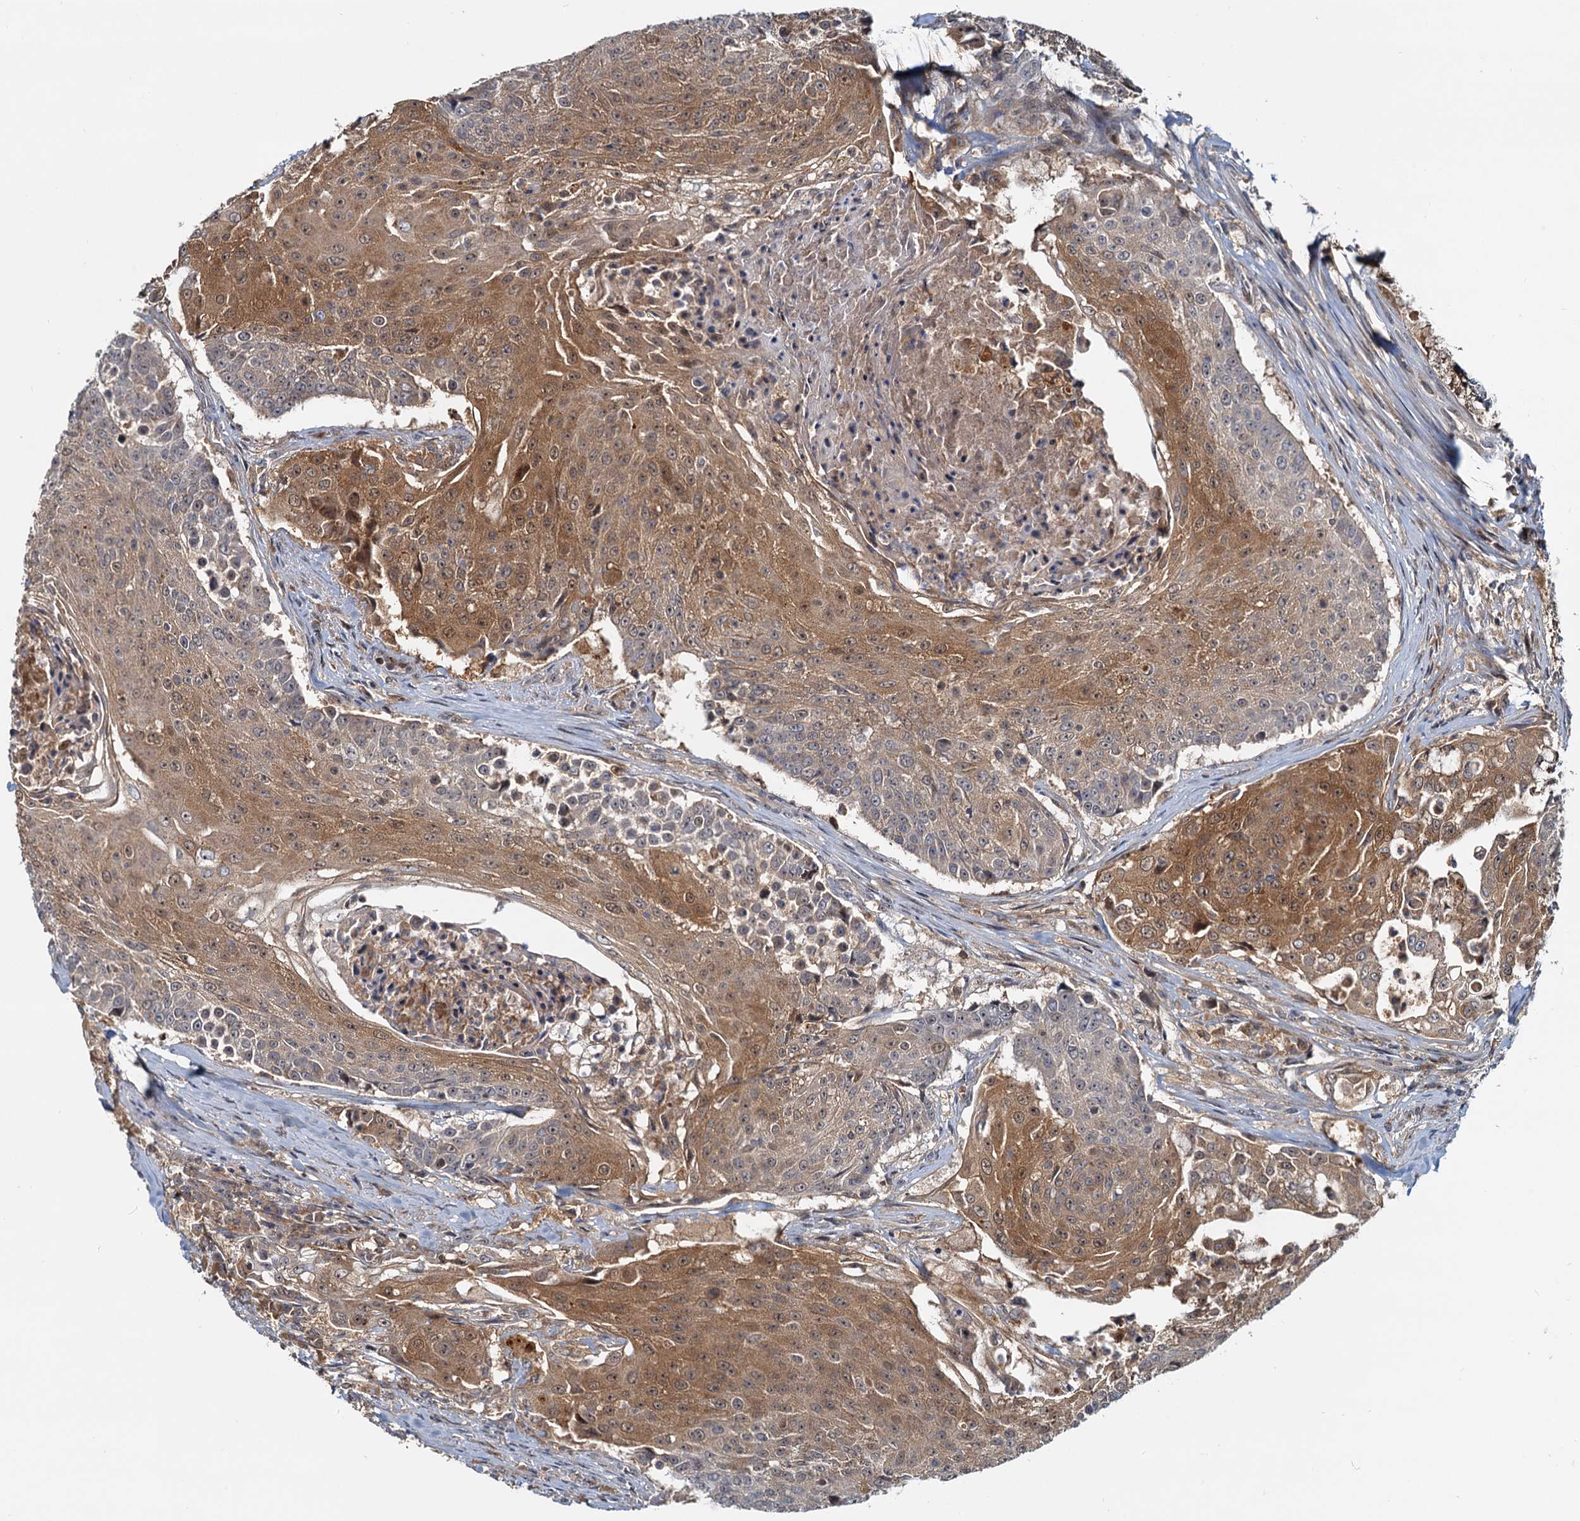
{"staining": {"intensity": "moderate", "quantity": "25%-75%", "location": "cytoplasmic/membranous,nuclear"}, "tissue": "urothelial cancer", "cell_type": "Tumor cells", "image_type": "cancer", "snomed": [{"axis": "morphology", "description": "Urothelial carcinoma, High grade"}, {"axis": "topography", "description": "Urinary bladder"}], "caption": "Urothelial carcinoma (high-grade) was stained to show a protein in brown. There is medium levels of moderate cytoplasmic/membranous and nuclear staining in approximately 25%-75% of tumor cells.", "gene": "TOLLIP", "patient": {"sex": "female", "age": 63}}